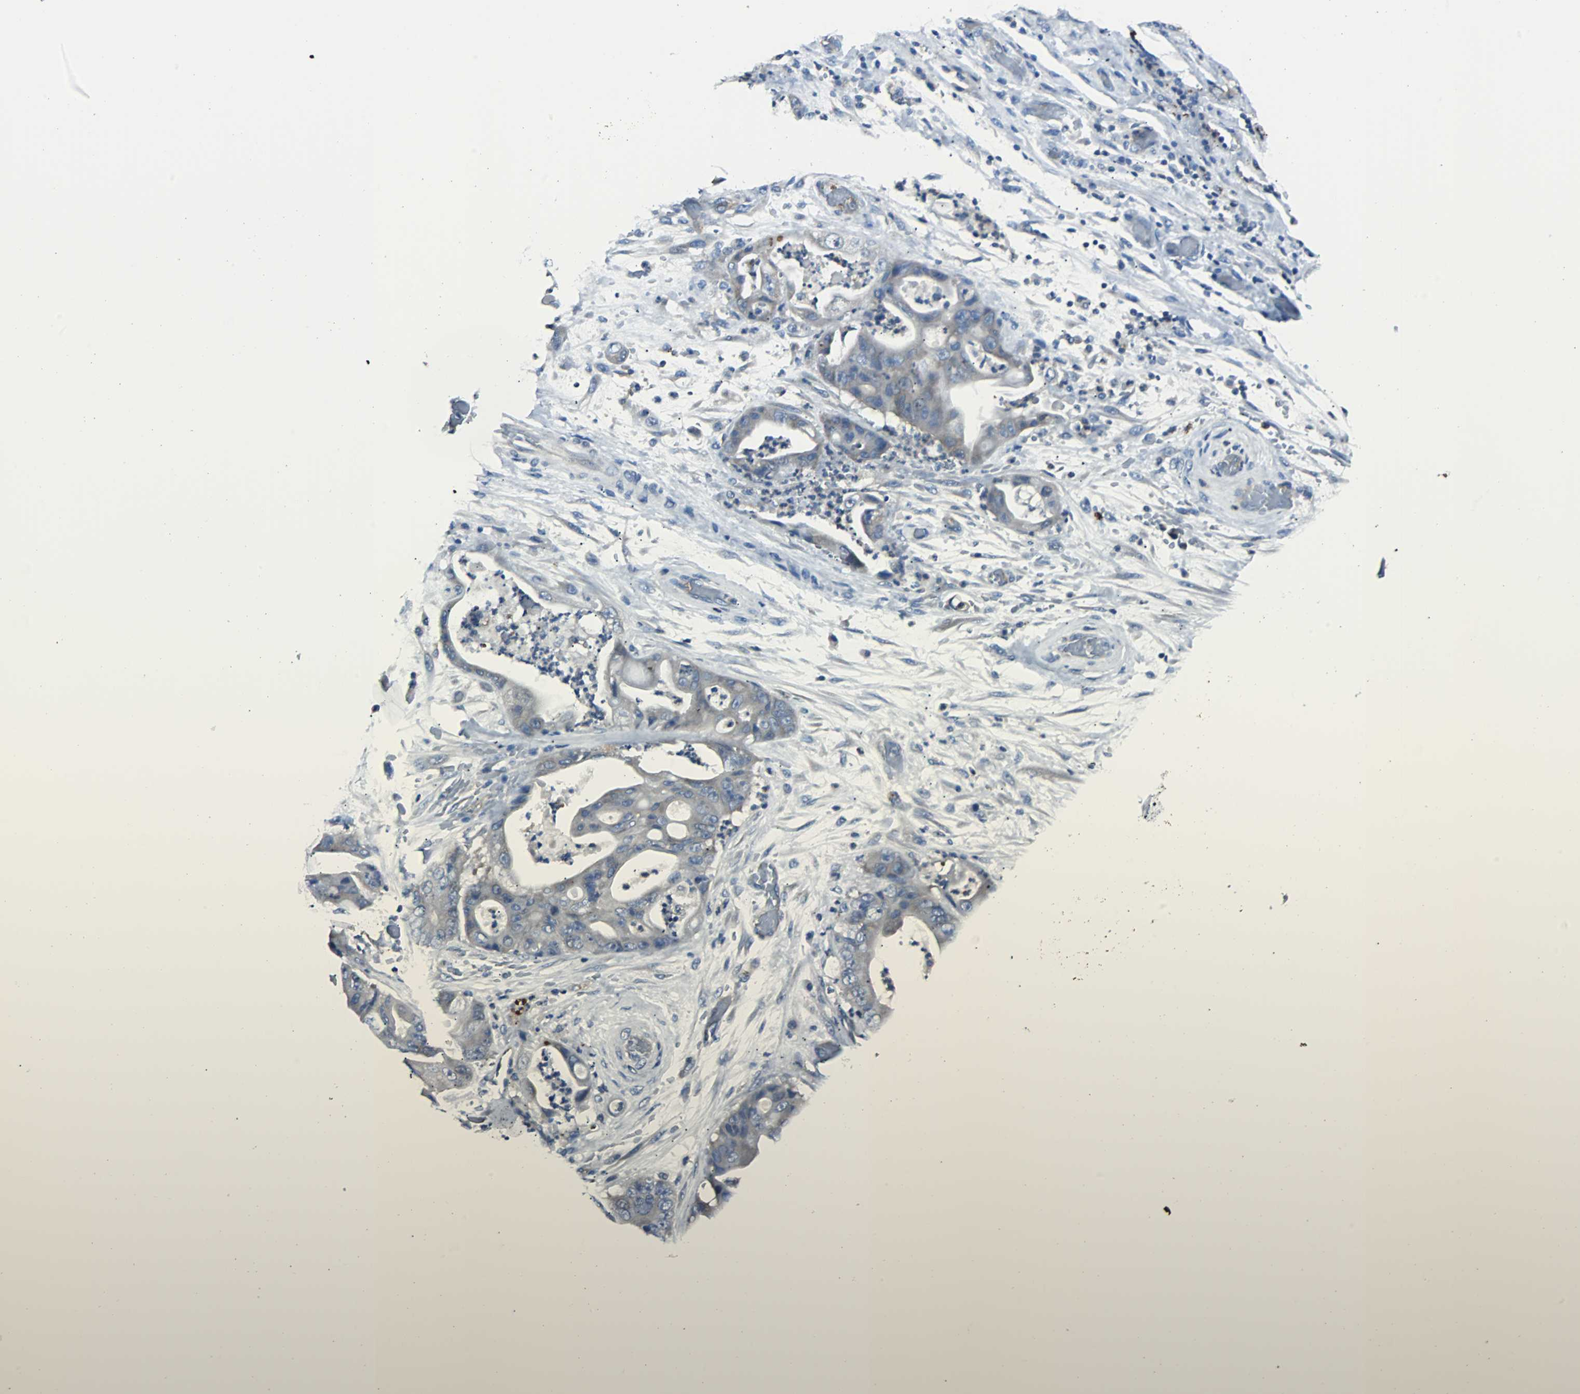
{"staining": {"intensity": "weak", "quantity": "25%-75%", "location": "cytoplasmic/membranous"}, "tissue": "stomach cancer", "cell_type": "Tumor cells", "image_type": "cancer", "snomed": [{"axis": "morphology", "description": "Adenocarcinoma, NOS"}, {"axis": "topography", "description": "Stomach"}], "caption": "Brown immunohistochemical staining in human stomach cancer (adenocarcinoma) exhibits weak cytoplasmic/membranous staining in approximately 25%-75% of tumor cells.", "gene": "RASA1", "patient": {"sex": "female", "age": 73}}